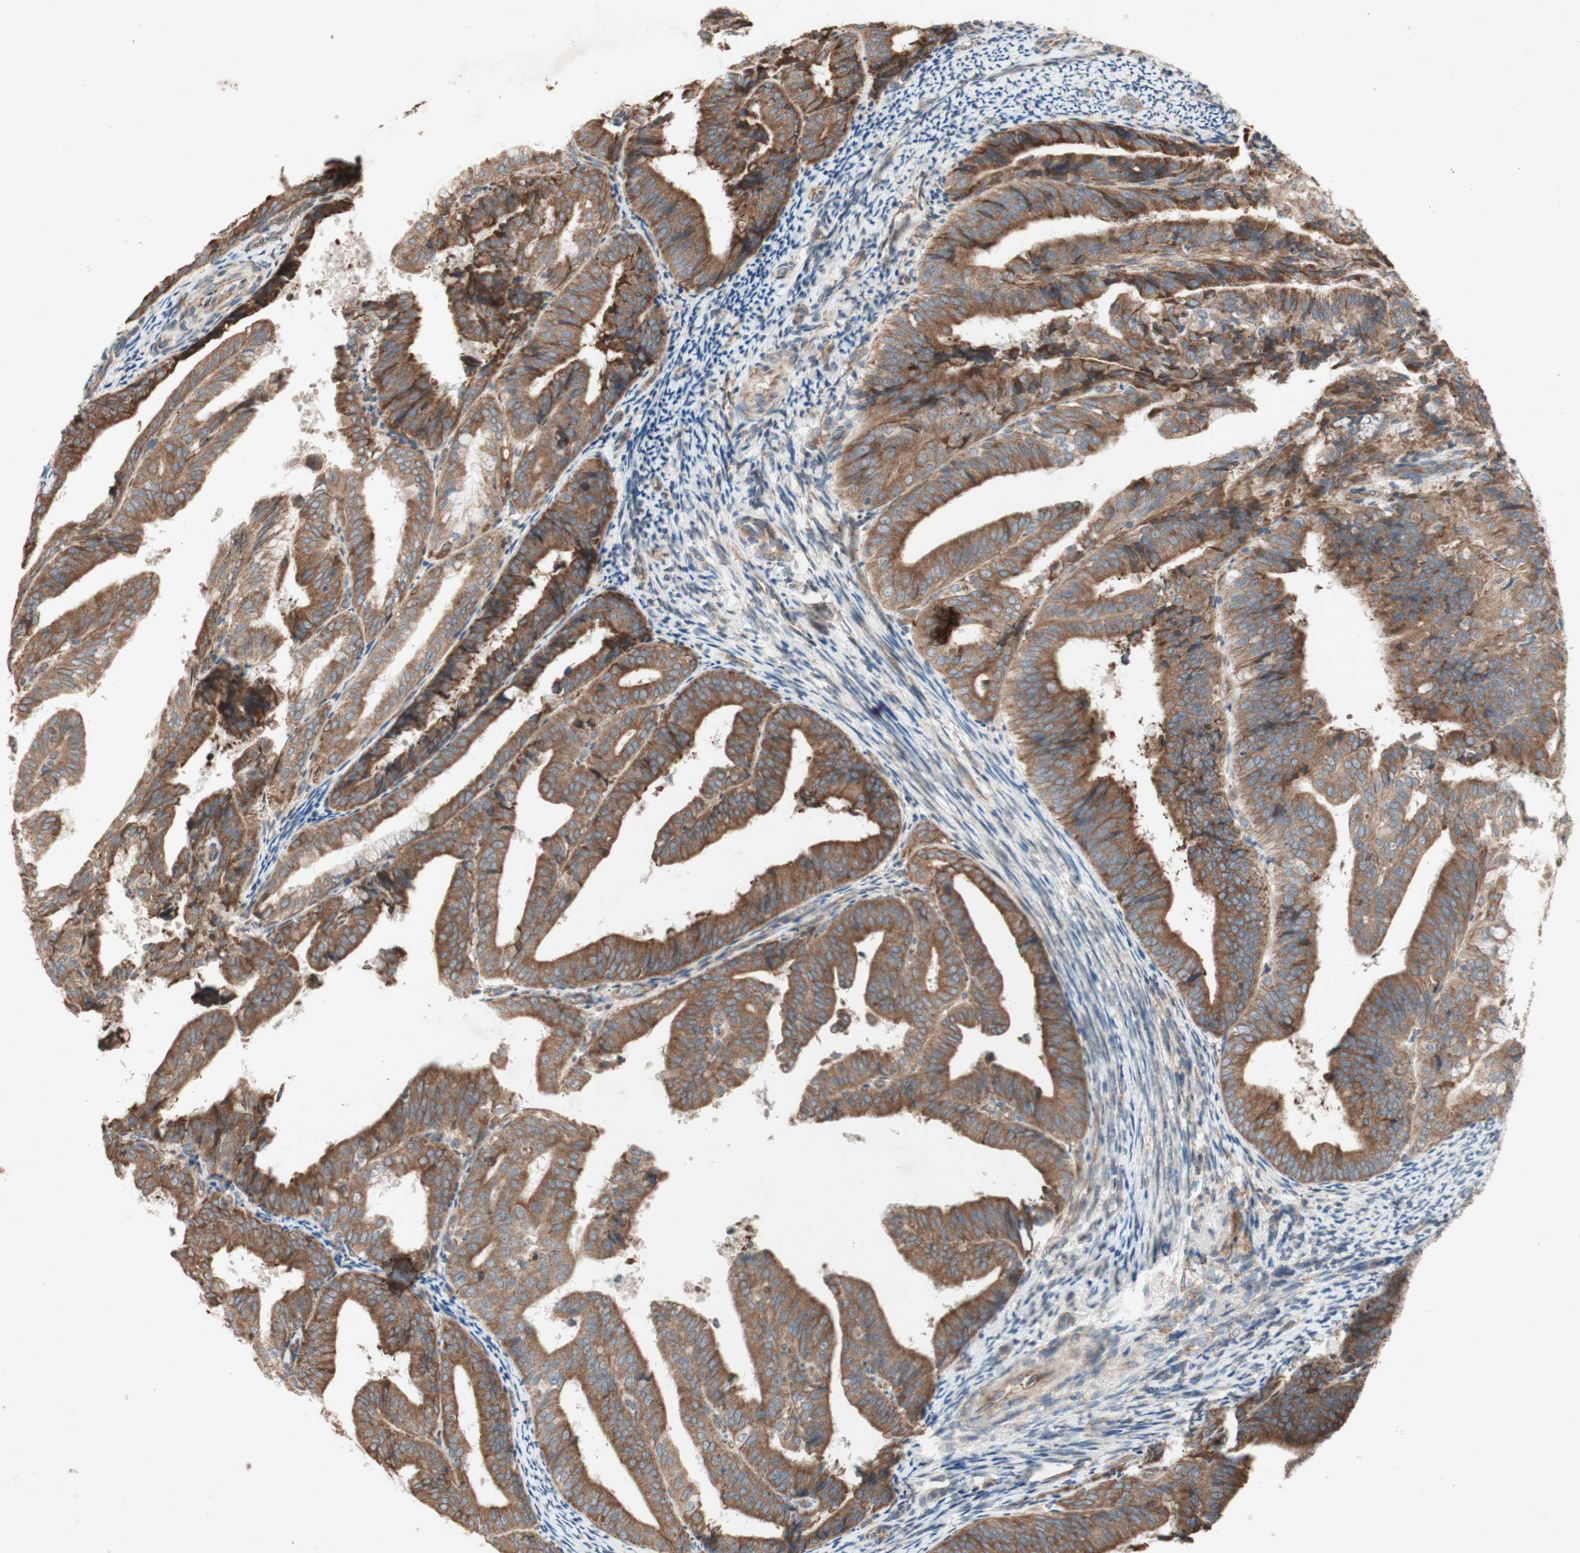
{"staining": {"intensity": "moderate", "quantity": ">75%", "location": "cytoplasmic/membranous"}, "tissue": "endometrial cancer", "cell_type": "Tumor cells", "image_type": "cancer", "snomed": [{"axis": "morphology", "description": "Adenocarcinoma, NOS"}, {"axis": "topography", "description": "Endometrium"}], "caption": "Immunohistochemistry photomicrograph of neoplastic tissue: endometrial cancer stained using IHC exhibits medium levels of moderate protein expression localized specifically in the cytoplasmic/membranous of tumor cells, appearing as a cytoplasmic/membranous brown color.", "gene": "SOCS2", "patient": {"sex": "female", "age": 63}}